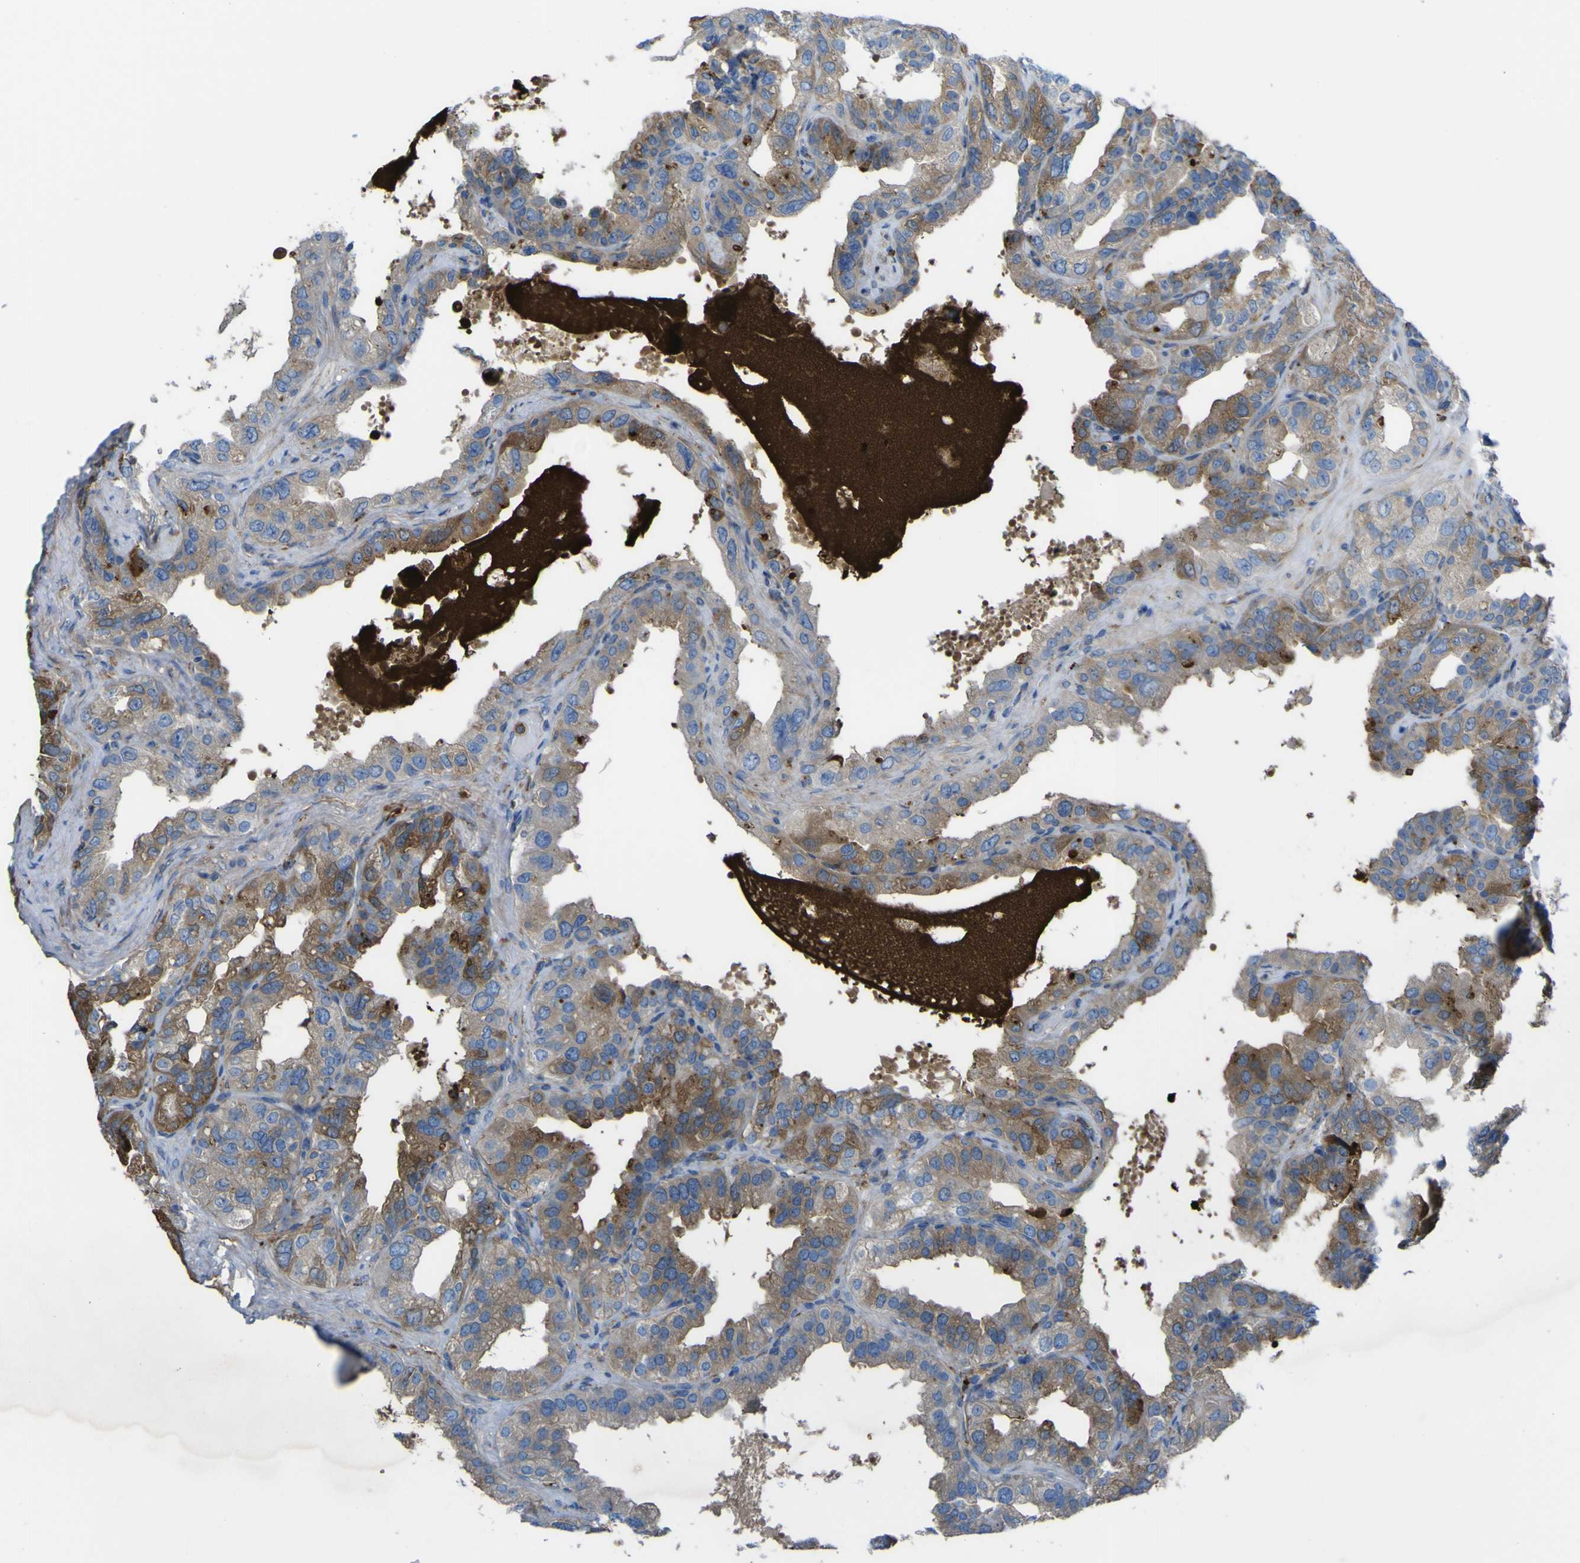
{"staining": {"intensity": "moderate", "quantity": ">75%", "location": "cytoplasmic/membranous"}, "tissue": "seminal vesicle", "cell_type": "Glandular cells", "image_type": "normal", "snomed": [{"axis": "morphology", "description": "Normal tissue, NOS"}, {"axis": "topography", "description": "Seminal veicle"}], "caption": "High-magnification brightfield microscopy of unremarkable seminal vesicle stained with DAB (3,3'-diaminobenzidine) (brown) and counterstained with hematoxylin (blue). glandular cells exhibit moderate cytoplasmic/membranous positivity is present in approximately>75% of cells.", "gene": "CST3", "patient": {"sex": "male", "age": 68}}